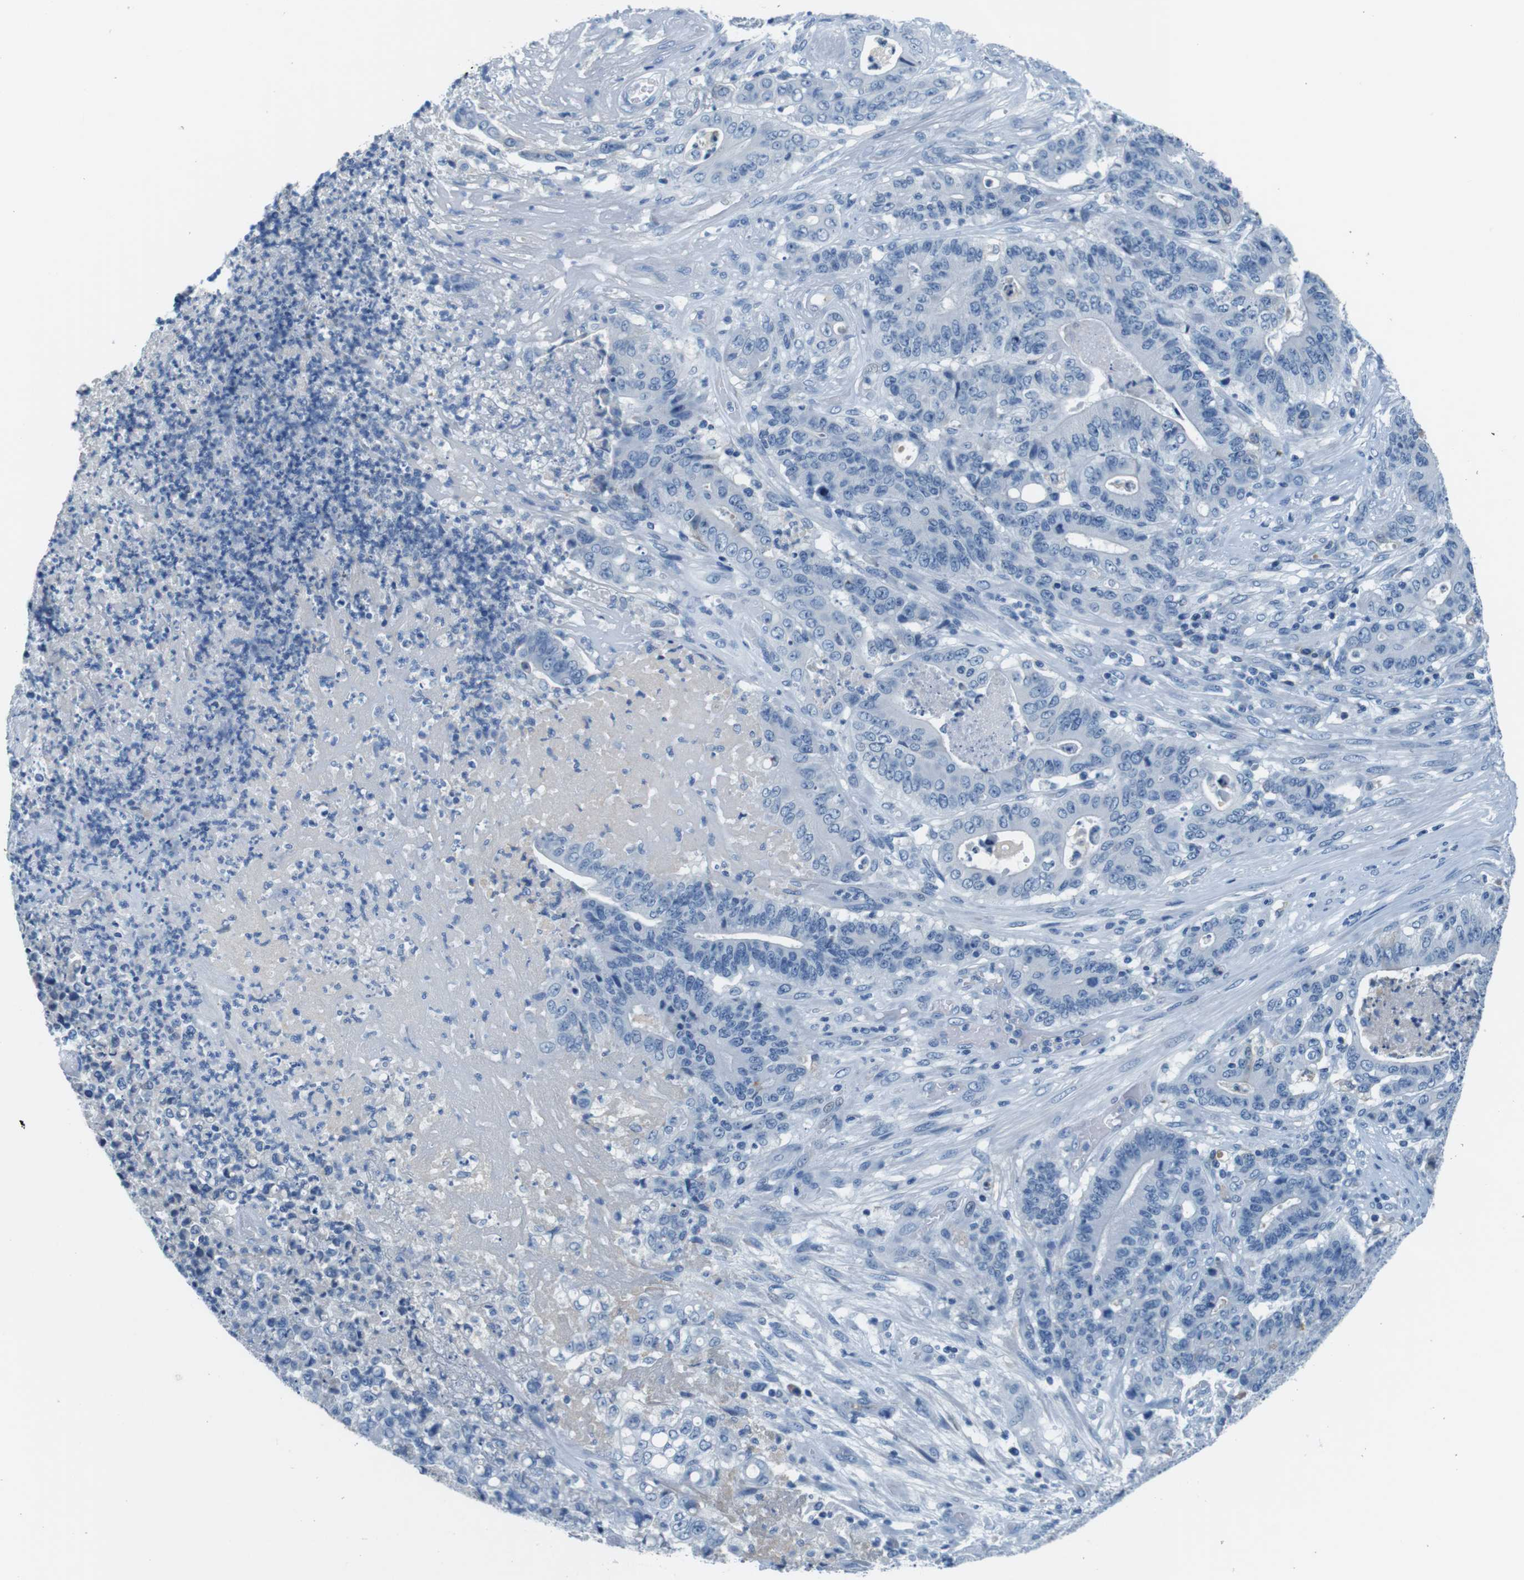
{"staining": {"intensity": "negative", "quantity": "none", "location": "none"}, "tissue": "stomach cancer", "cell_type": "Tumor cells", "image_type": "cancer", "snomed": [{"axis": "morphology", "description": "Adenocarcinoma, NOS"}, {"axis": "topography", "description": "Stomach"}], "caption": "High magnification brightfield microscopy of stomach cancer stained with DAB (3,3'-diaminobenzidine) (brown) and counterstained with hematoxylin (blue): tumor cells show no significant expression.", "gene": "IGHD", "patient": {"sex": "female", "age": 73}}